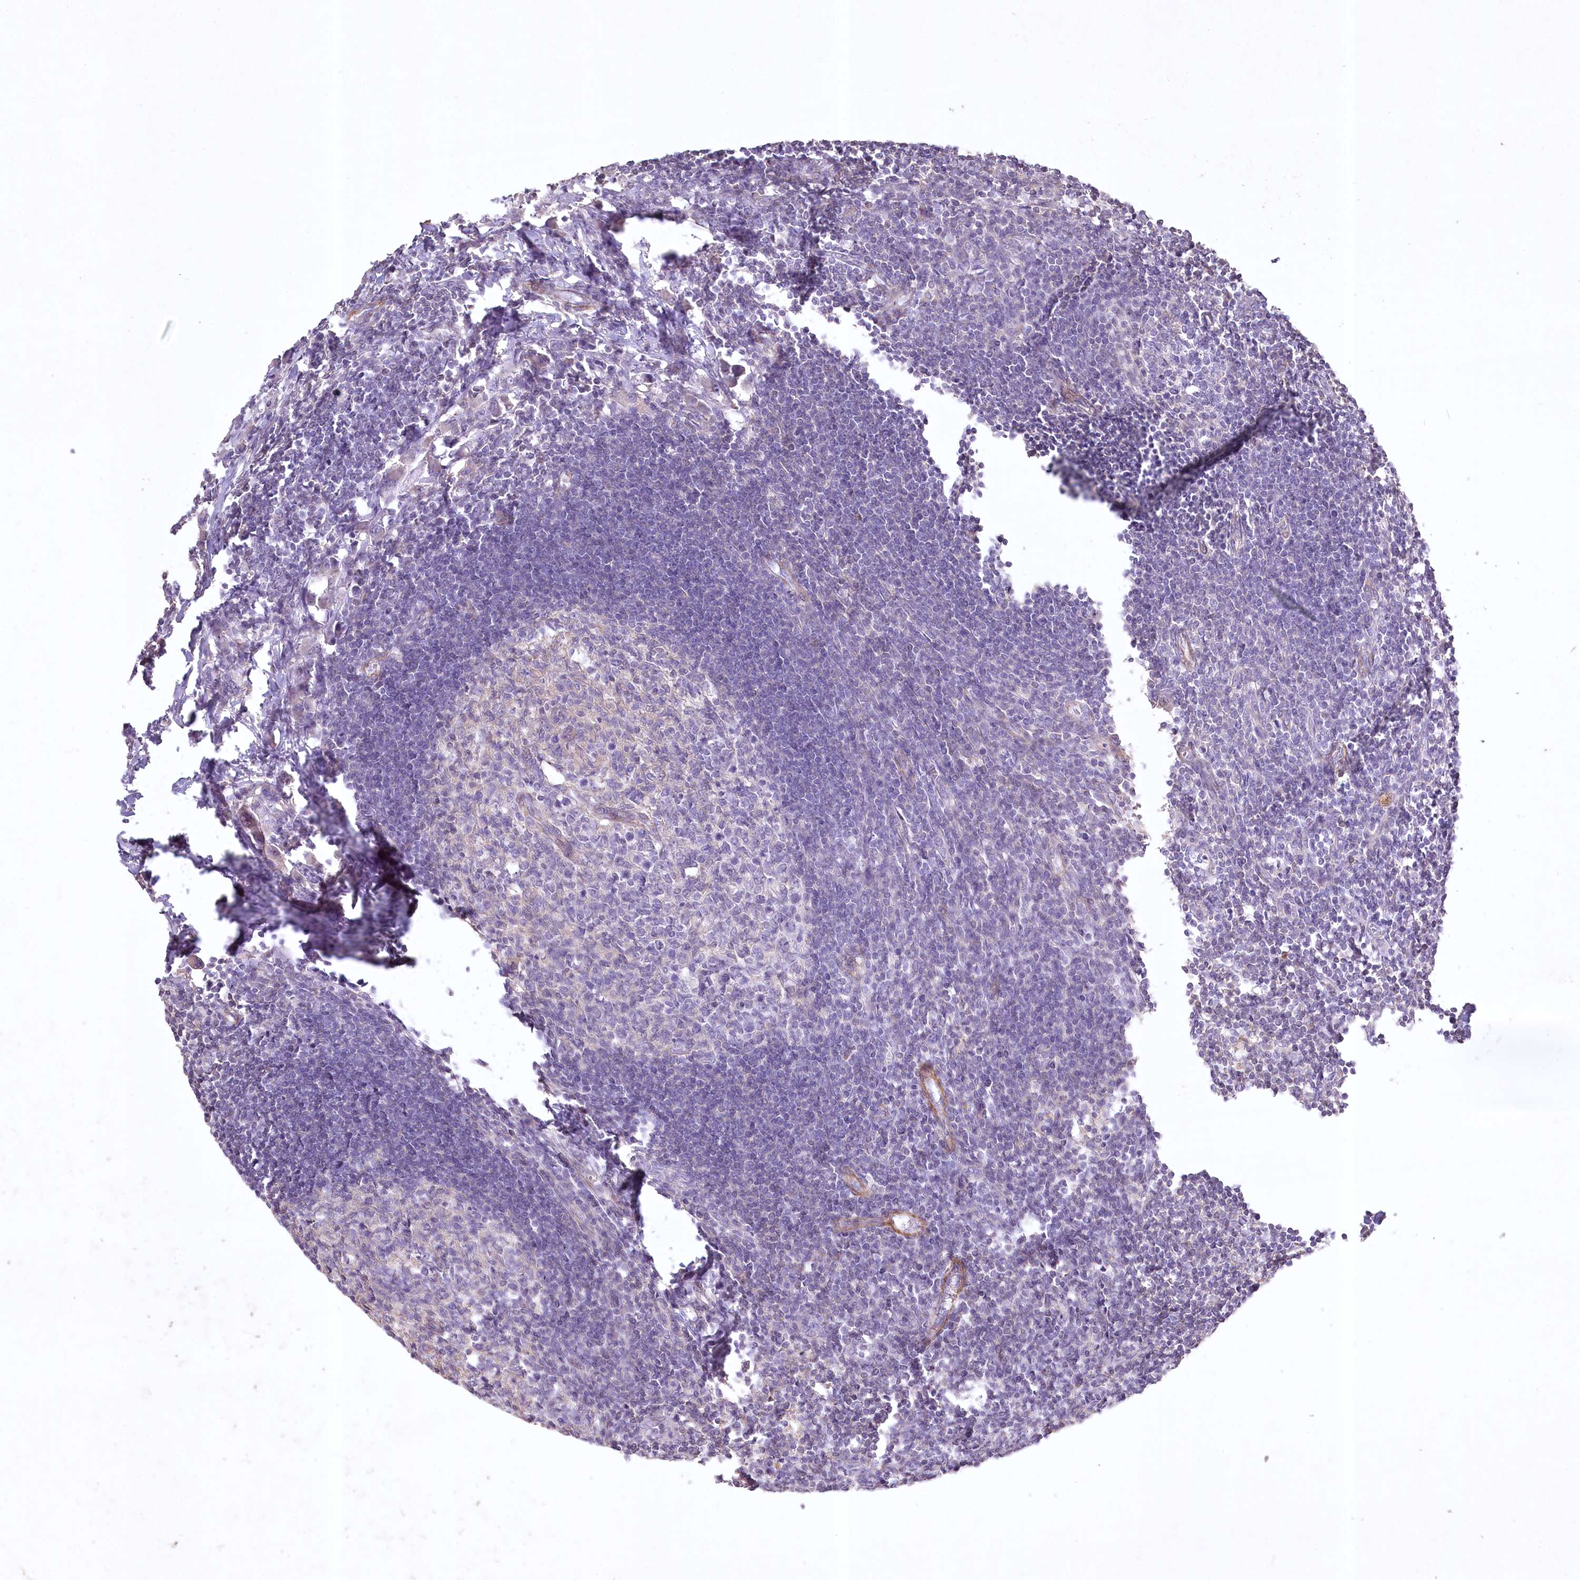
{"staining": {"intensity": "weak", "quantity": "<25%", "location": "cytoplasmic/membranous"}, "tissue": "lymph node", "cell_type": "Germinal center cells", "image_type": "normal", "snomed": [{"axis": "morphology", "description": "Normal tissue, NOS"}, {"axis": "morphology", "description": "Malignant melanoma, Metastatic site"}, {"axis": "topography", "description": "Lymph node"}], "caption": "Immunohistochemical staining of normal lymph node exhibits no significant positivity in germinal center cells.", "gene": "INPP4B", "patient": {"sex": "male", "age": 41}}